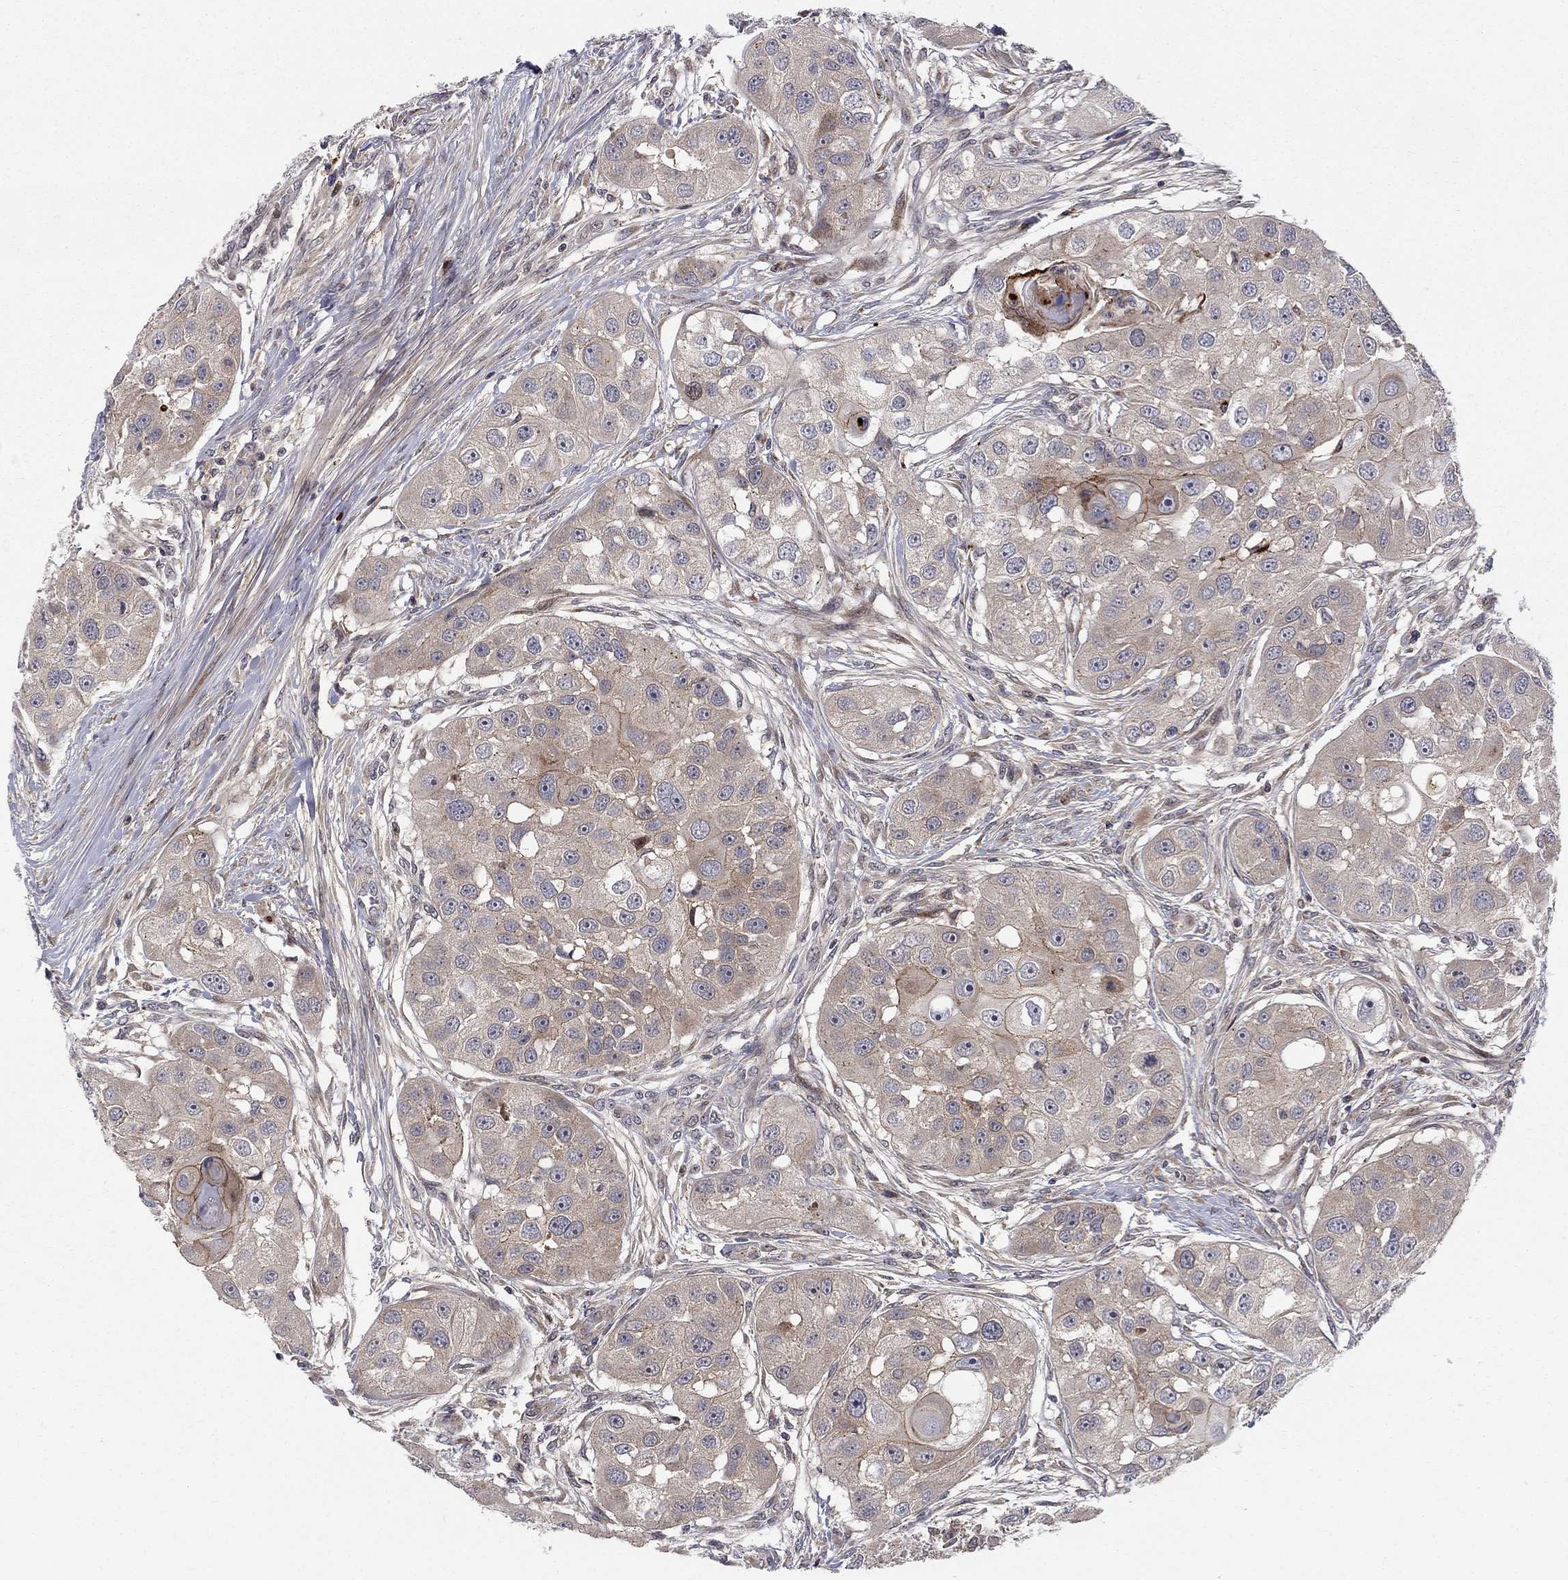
{"staining": {"intensity": "moderate", "quantity": "<25%", "location": "cytoplasmic/membranous"}, "tissue": "head and neck cancer", "cell_type": "Tumor cells", "image_type": "cancer", "snomed": [{"axis": "morphology", "description": "Normal tissue, NOS"}, {"axis": "morphology", "description": "Squamous cell carcinoma, NOS"}, {"axis": "topography", "description": "Skeletal muscle"}, {"axis": "topography", "description": "Head-Neck"}], "caption": "DAB (3,3'-diaminobenzidine) immunohistochemical staining of squamous cell carcinoma (head and neck) demonstrates moderate cytoplasmic/membranous protein expression in about <25% of tumor cells.", "gene": "WDR19", "patient": {"sex": "male", "age": 51}}